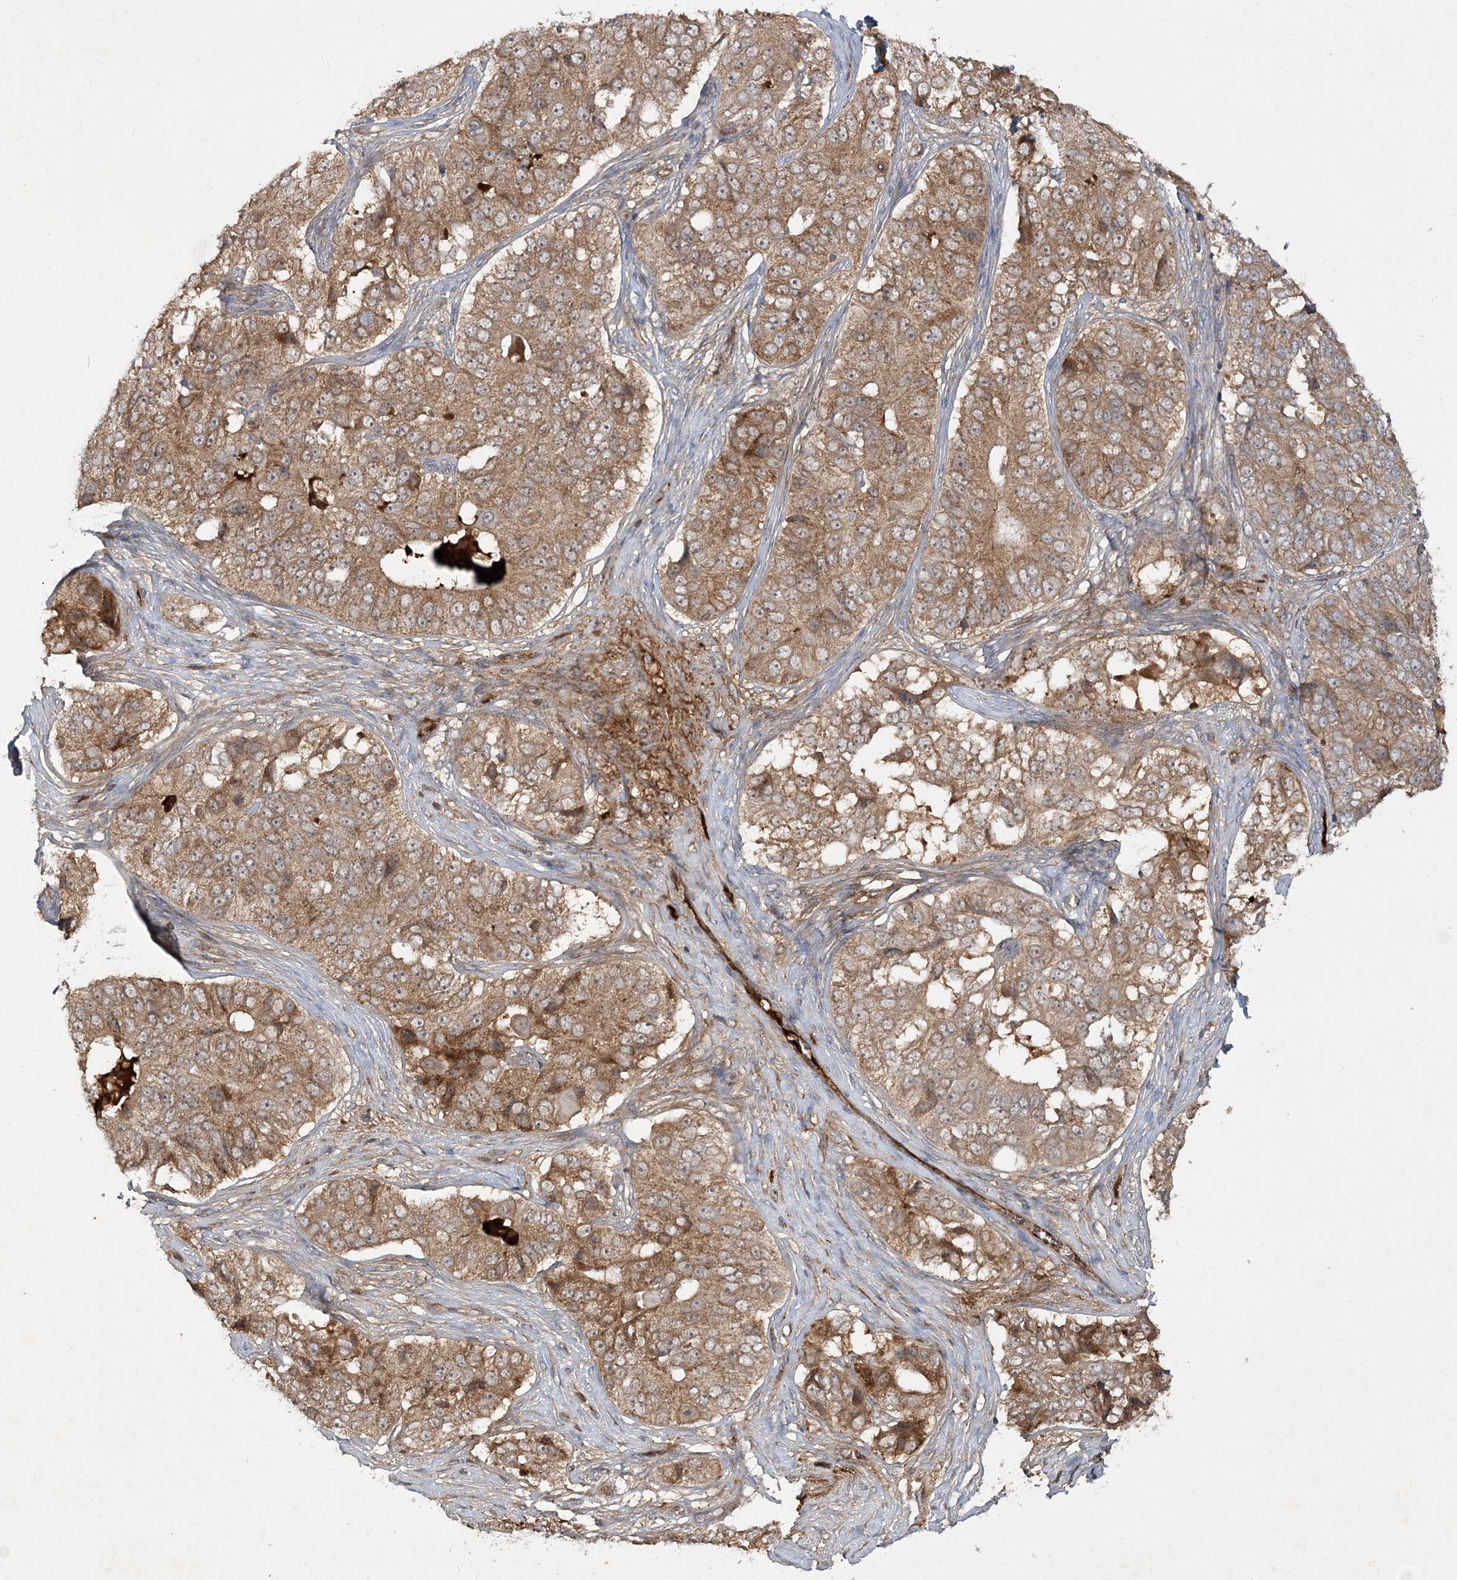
{"staining": {"intensity": "moderate", "quantity": ">75%", "location": "cytoplasmic/membranous"}, "tissue": "ovarian cancer", "cell_type": "Tumor cells", "image_type": "cancer", "snomed": [{"axis": "morphology", "description": "Carcinoma, endometroid"}, {"axis": "topography", "description": "Ovary"}], "caption": "Human ovarian endometroid carcinoma stained with a brown dye exhibits moderate cytoplasmic/membranous positive expression in about >75% of tumor cells.", "gene": "MOCS2", "patient": {"sex": "female", "age": 51}}